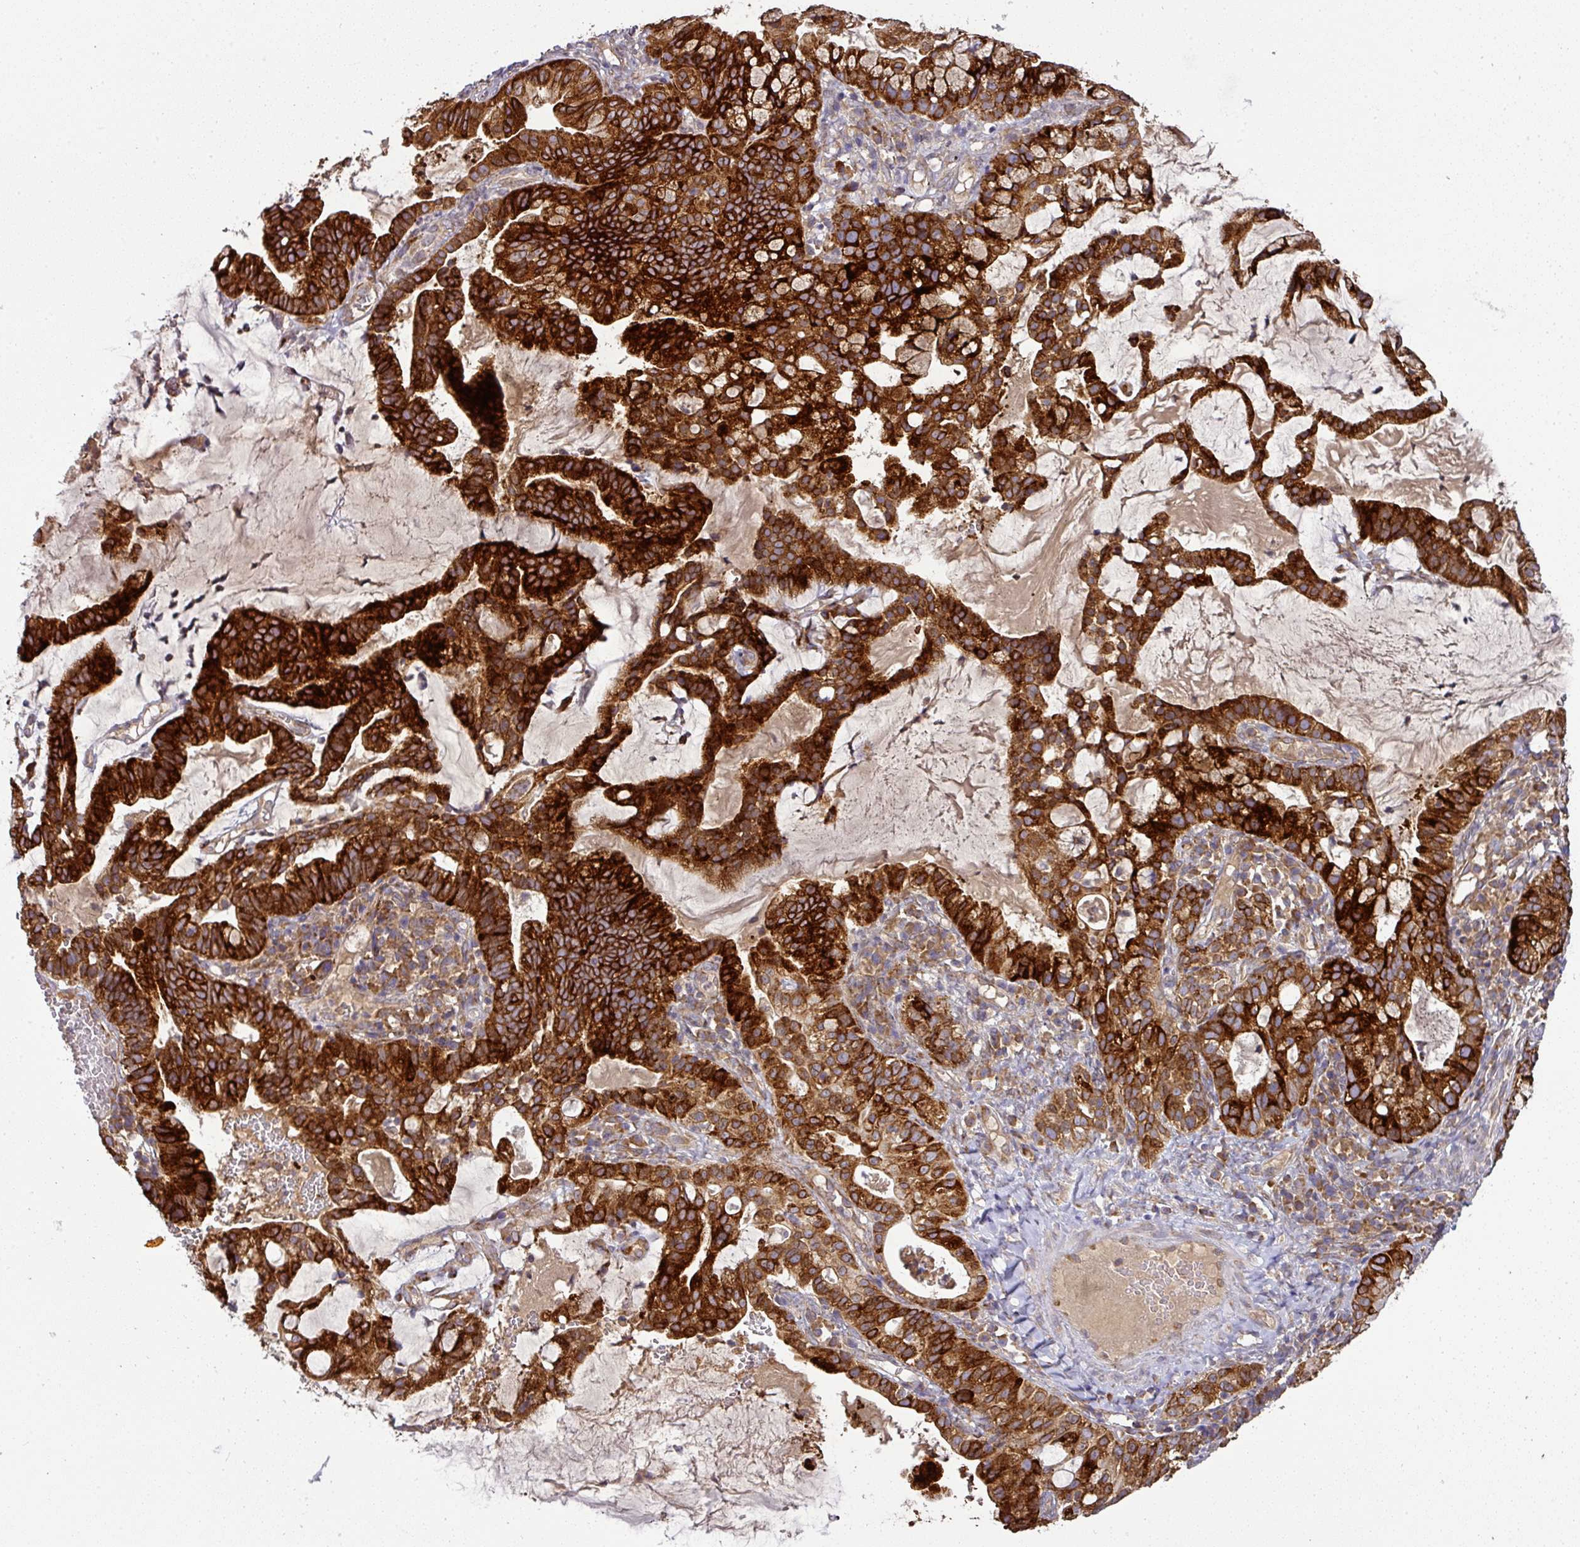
{"staining": {"intensity": "strong", "quantity": ">75%", "location": "cytoplasmic/membranous"}, "tissue": "cervical cancer", "cell_type": "Tumor cells", "image_type": "cancer", "snomed": [{"axis": "morphology", "description": "Adenocarcinoma, NOS"}, {"axis": "topography", "description": "Cervix"}], "caption": "The immunohistochemical stain highlights strong cytoplasmic/membranous staining in tumor cells of cervical cancer tissue. (DAB IHC with brightfield microscopy, high magnification).", "gene": "GALP", "patient": {"sex": "female", "age": 41}}